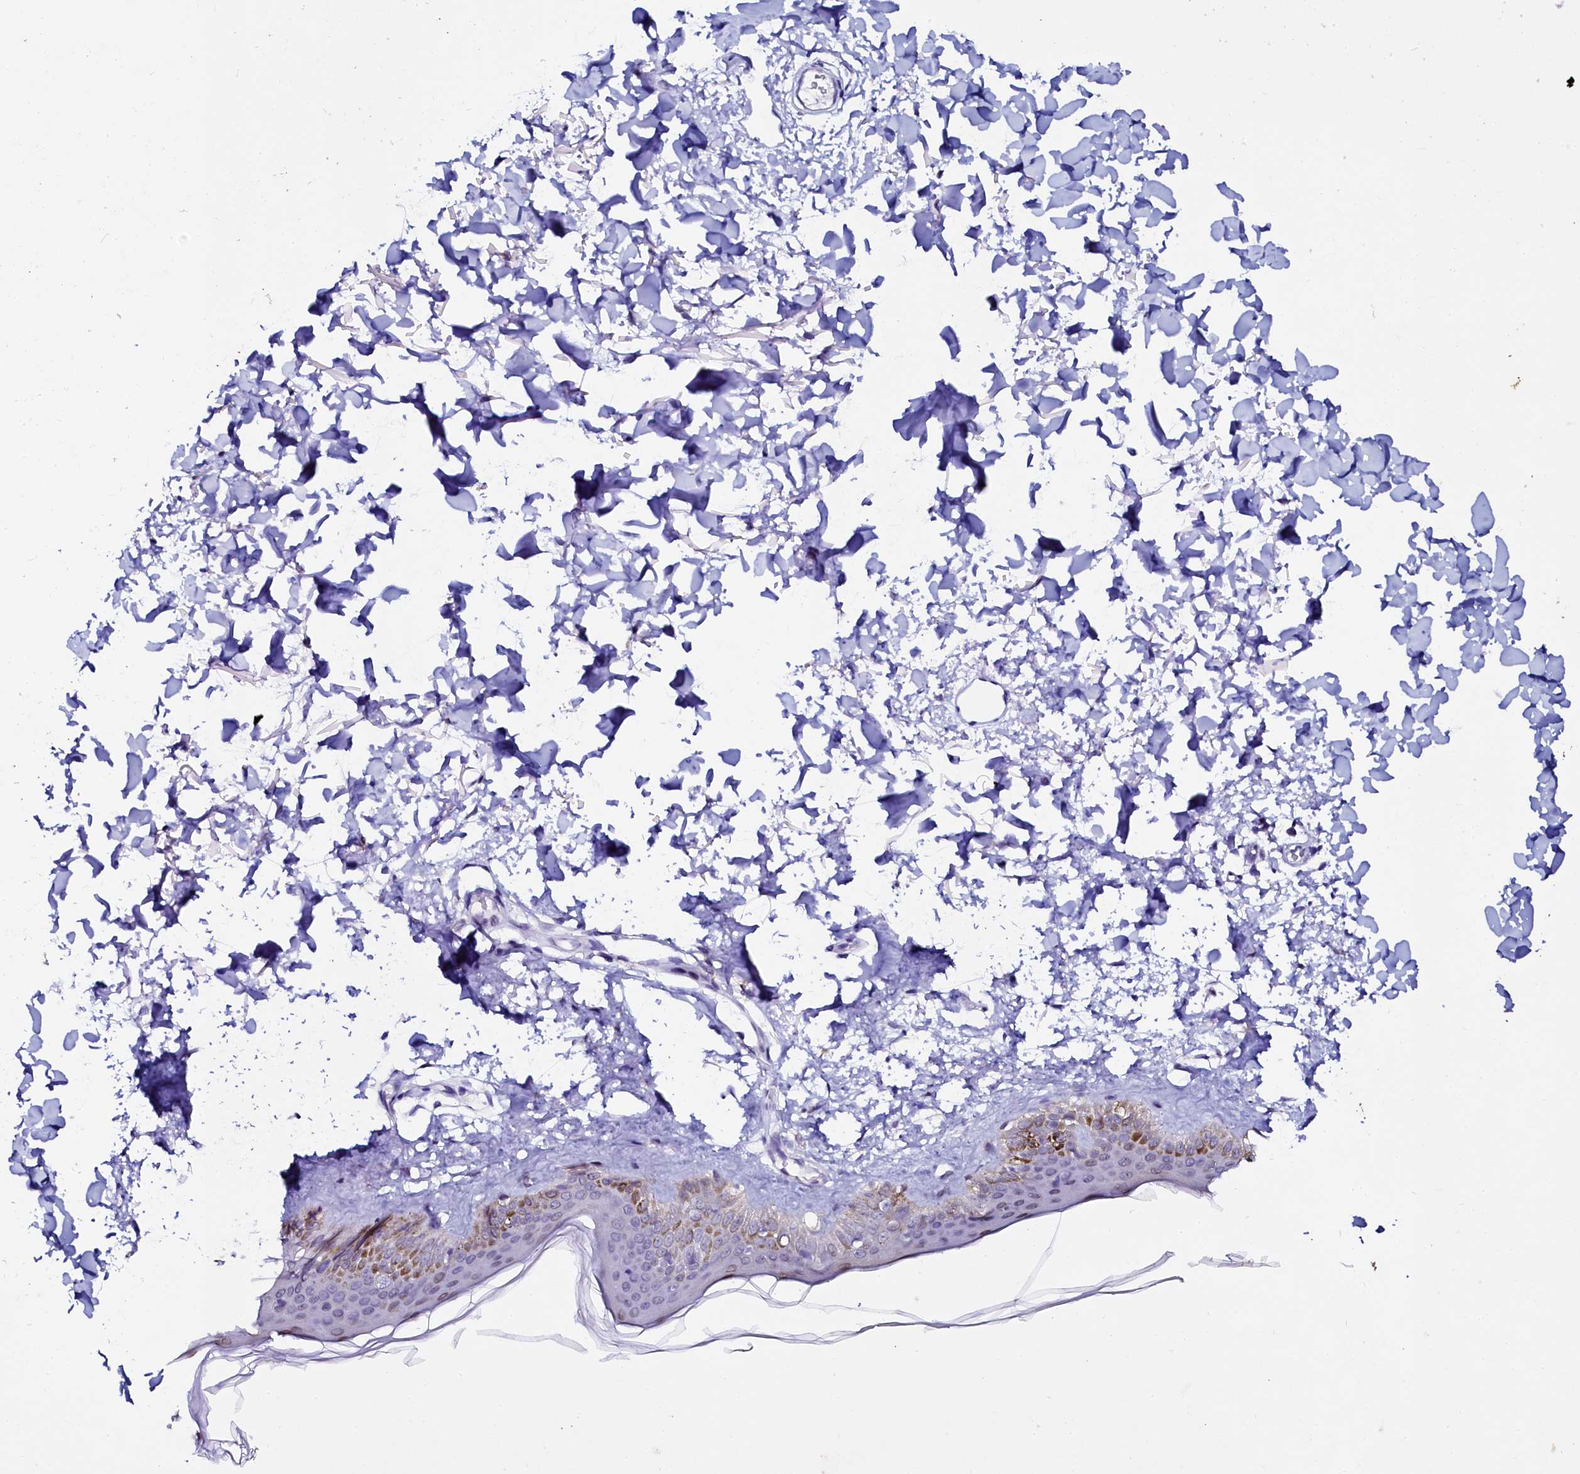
{"staining": {"intensity": "negative", "quantity": "none", "location": "none"}, "tissue": "skin", "cell_type": "Fibroblasts", "image_type": "normal", "snomed": [{"axis": "morphology", "description": "Normal tissue, NOS"}, {"axis": "topography", "description": "Skin"}], "caption": "IHC of normal human skin exhibits no positivity in fibroblasts.", "gene": "SORD", "patient": {"sex": "female", "age": 58}}